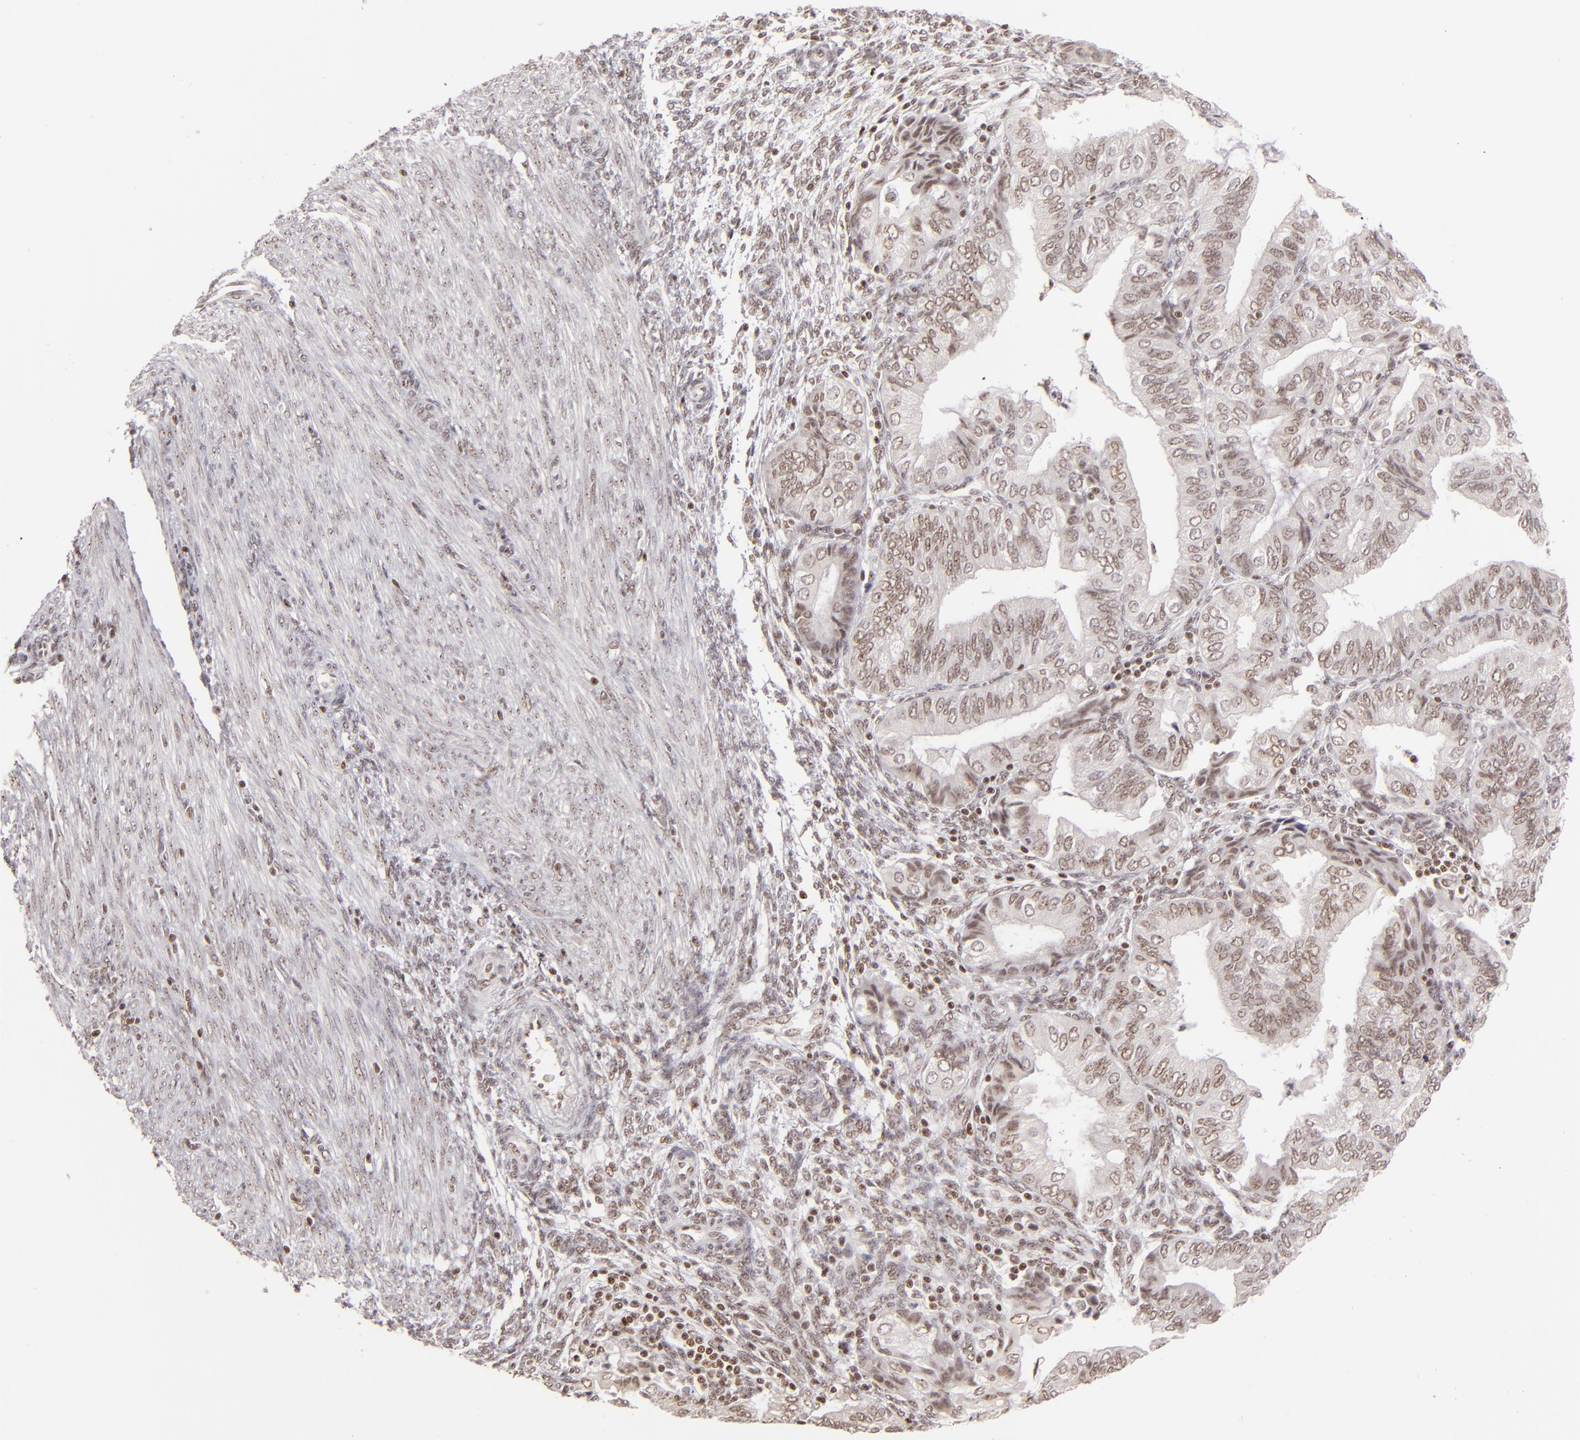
{"staining": {"intensity": "weak", "quantity": ">75%", "location": "nuclear"}, "tissue": "endometrial cancer", "cell_type": "Tumor cells", "image_type": "cancer", "snomed": [{"axis": "morphology", "description": "Adenocarcinoma, NOS"}, {"axis": "topography", "description": "Endometrium"}], "caption": "Immunohistochemistry (IHC) (DAB) staining of human endometrial adenocarcinoma exhibits weak nuclear protein positivity in approximately >75% of tumor cells. The staining was performed using DAB to visualize the protein expression in brown, while the nuclei were stained in blue with hematoxylin (Magnification: 20x).", "gene": "DAXX", "patient": {"sex": "female", "age": 51}}